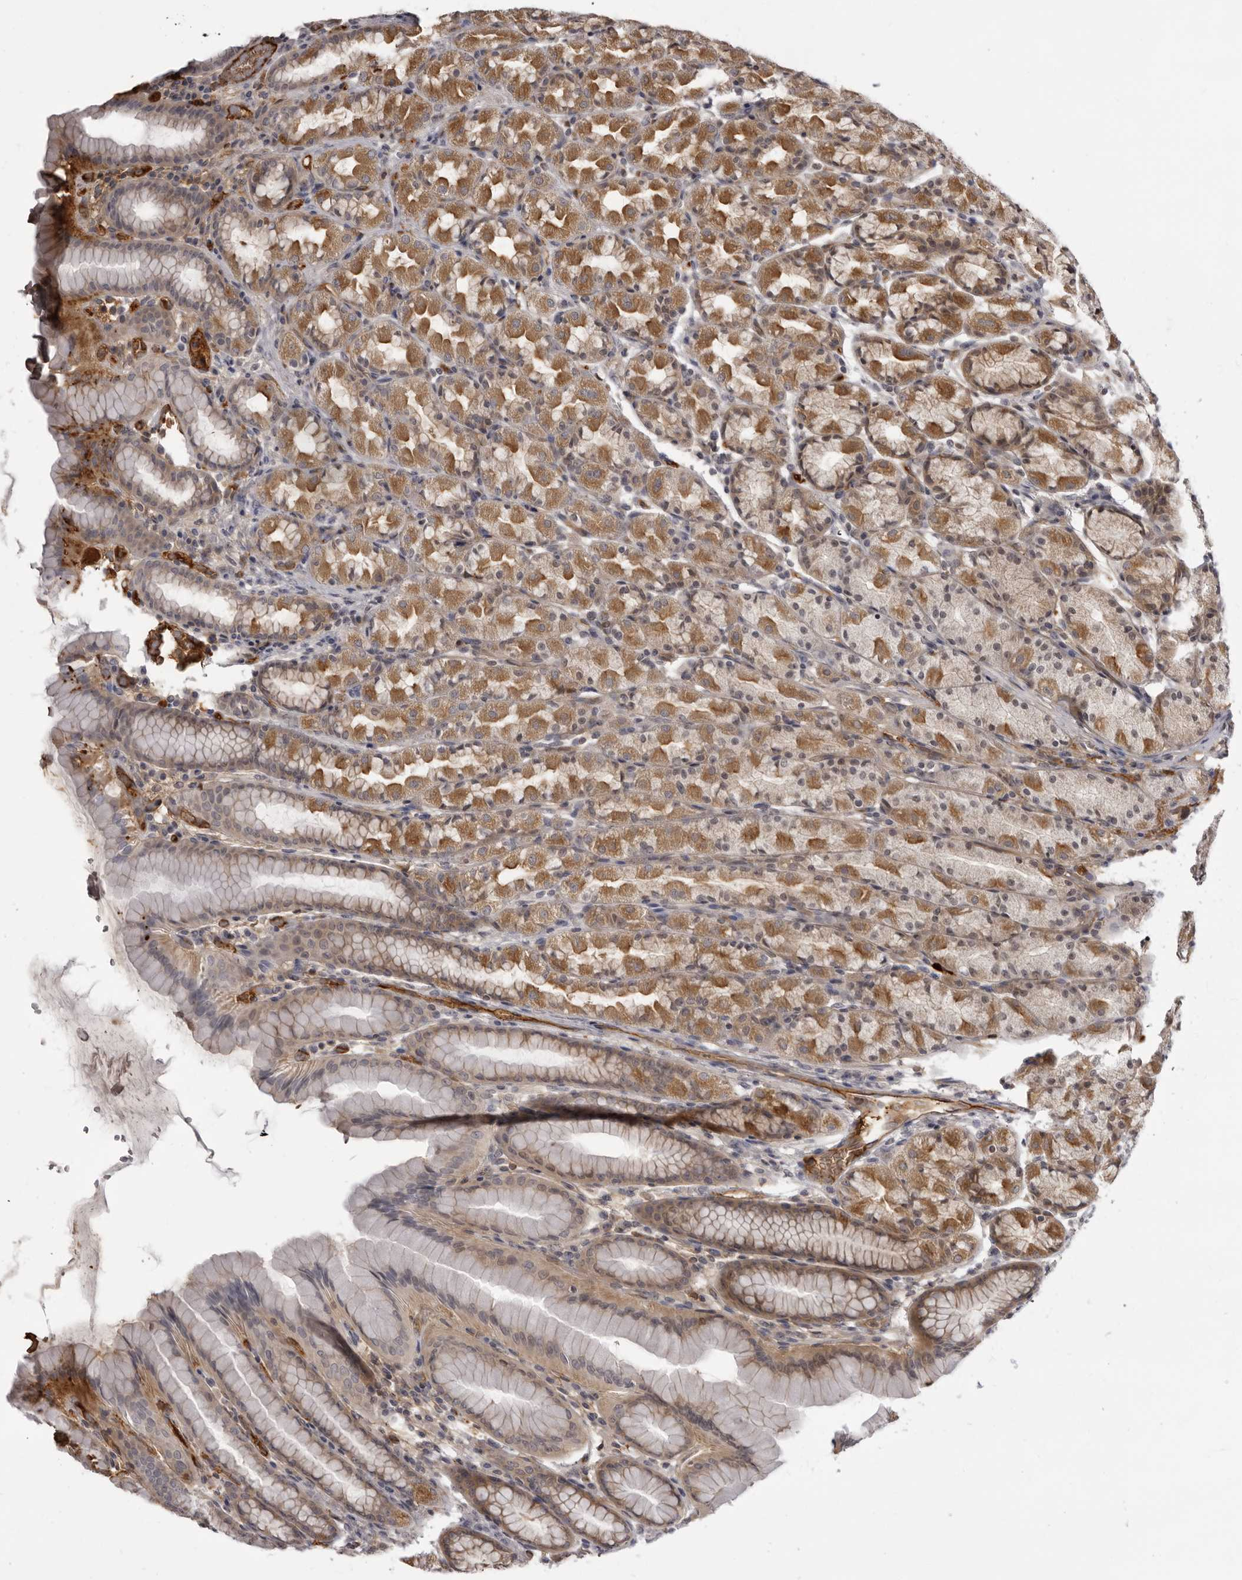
{"staining": {"intensity": "moderate", "quantity": ">75%", "location": "cytoplasmic/membranous"}, "tissue": "stomach", "cell_type": "Glandular cells", "image_type": "normal", "snomed": [{"axis": "morphology", "description": "Normal tissue, NOS"}, {"axis": "topography", "description": "Stomach, upper"}], "caption": "A high-resolution image shows immunohistochemistry staining of unremarkable stomach, which displays moderate cytoplasmic/membranous positivity in about >75% of glandular cells. The staining was performed using DAB, with brown indicating positive protein expression. Nuclei are stained blue with hematoxylin.", "gene": "PLEKHF2", "patient": {"sex": "male", "age": 68}}